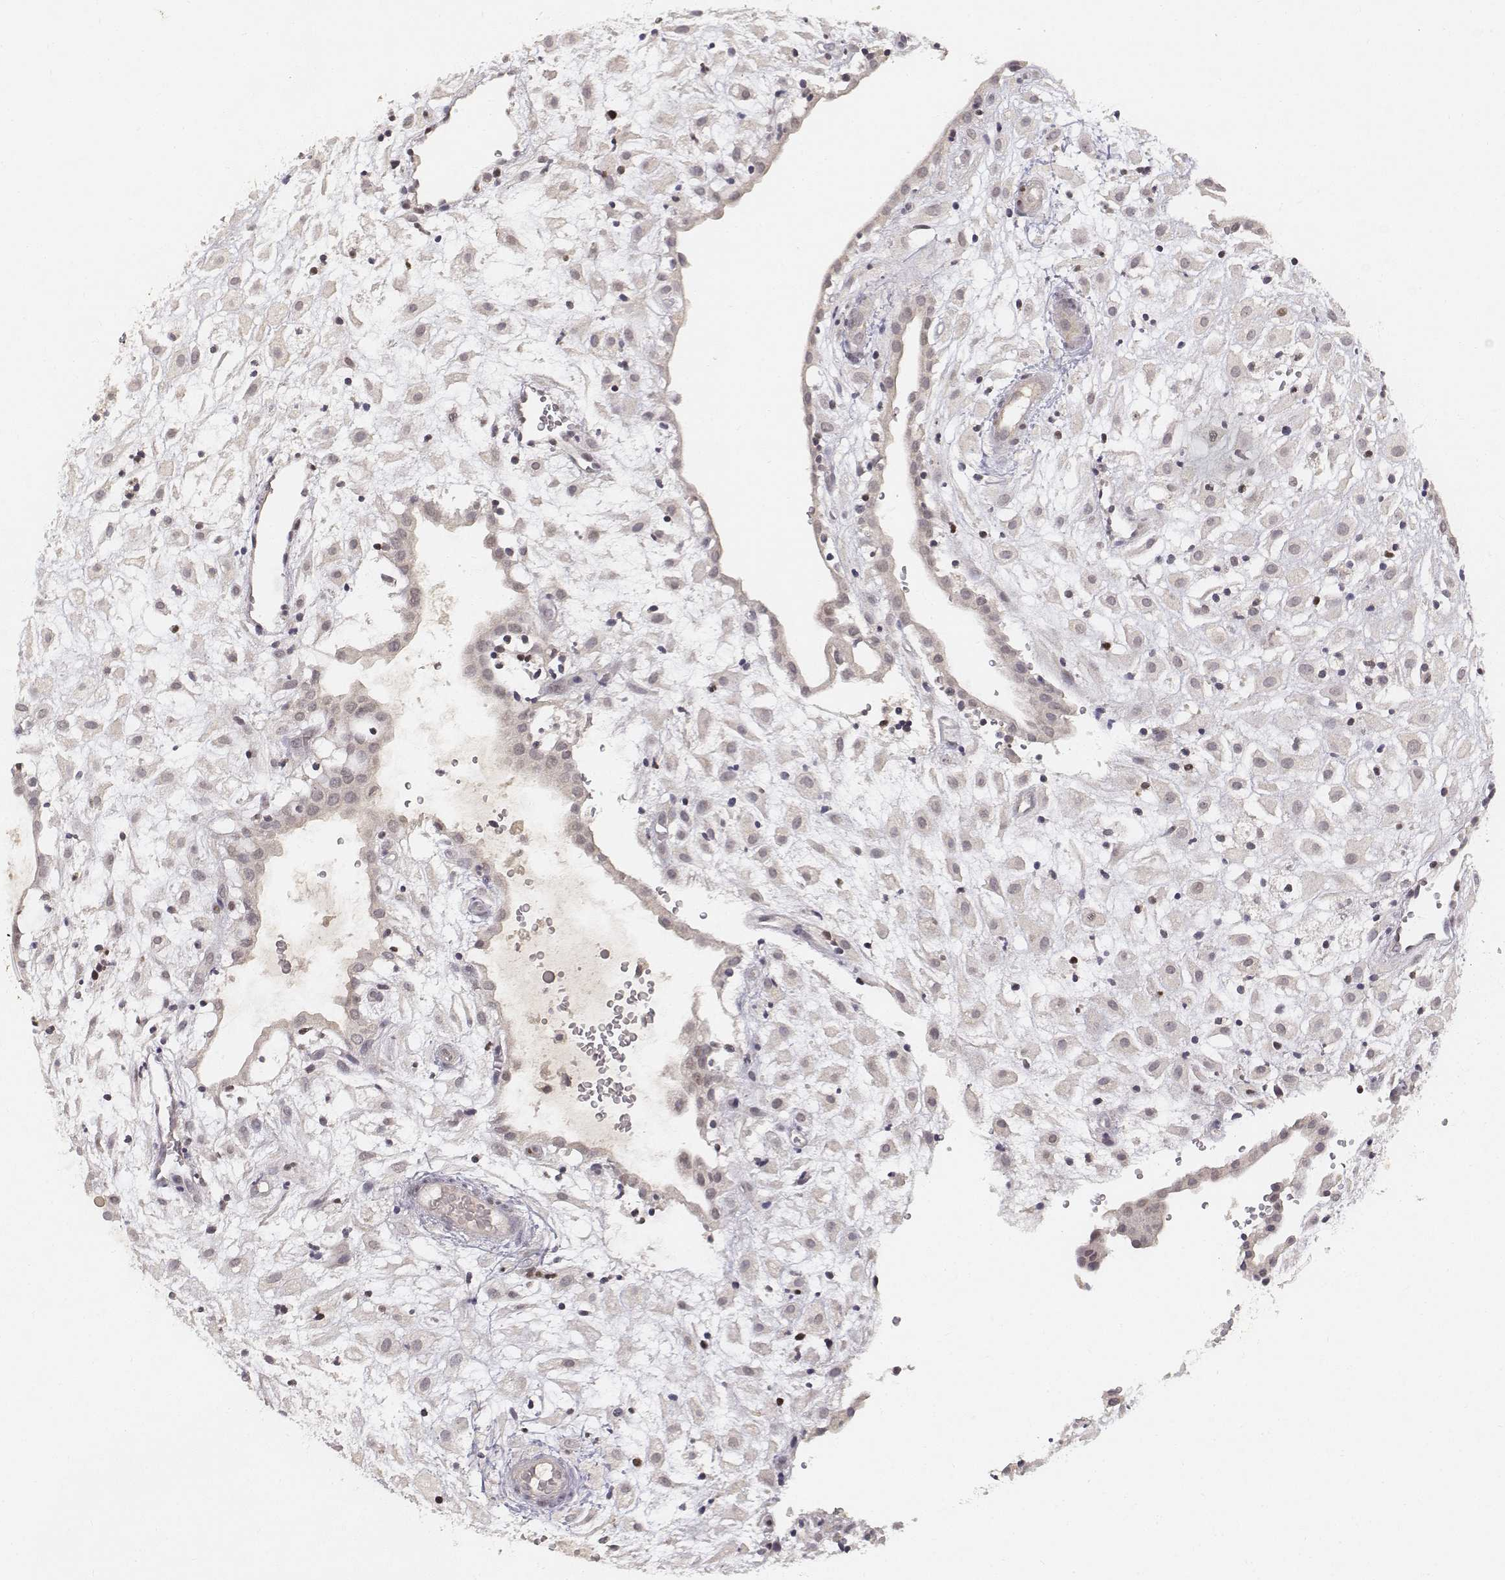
{"staining": {"intensity": "negative", "quantity": "none", "location": "none"}, "tissue": "placenta", "cell_type": "Decidual cells", "image_type": "normal", "snomed": [{"axis": "morphology", "description": "Normal tissue, NOS"}, {"axis": "topography", "description": "Placenta"}], "caption": "There is no significant staining in decidual cells of placenta. Brightfield microscopy of immunohistochemistry stained with DAB (brown) and hematoxylin (blue), captured at high magnification.", "gene": "FANCD2", "patient": {"sex": "female", "age": 24}}